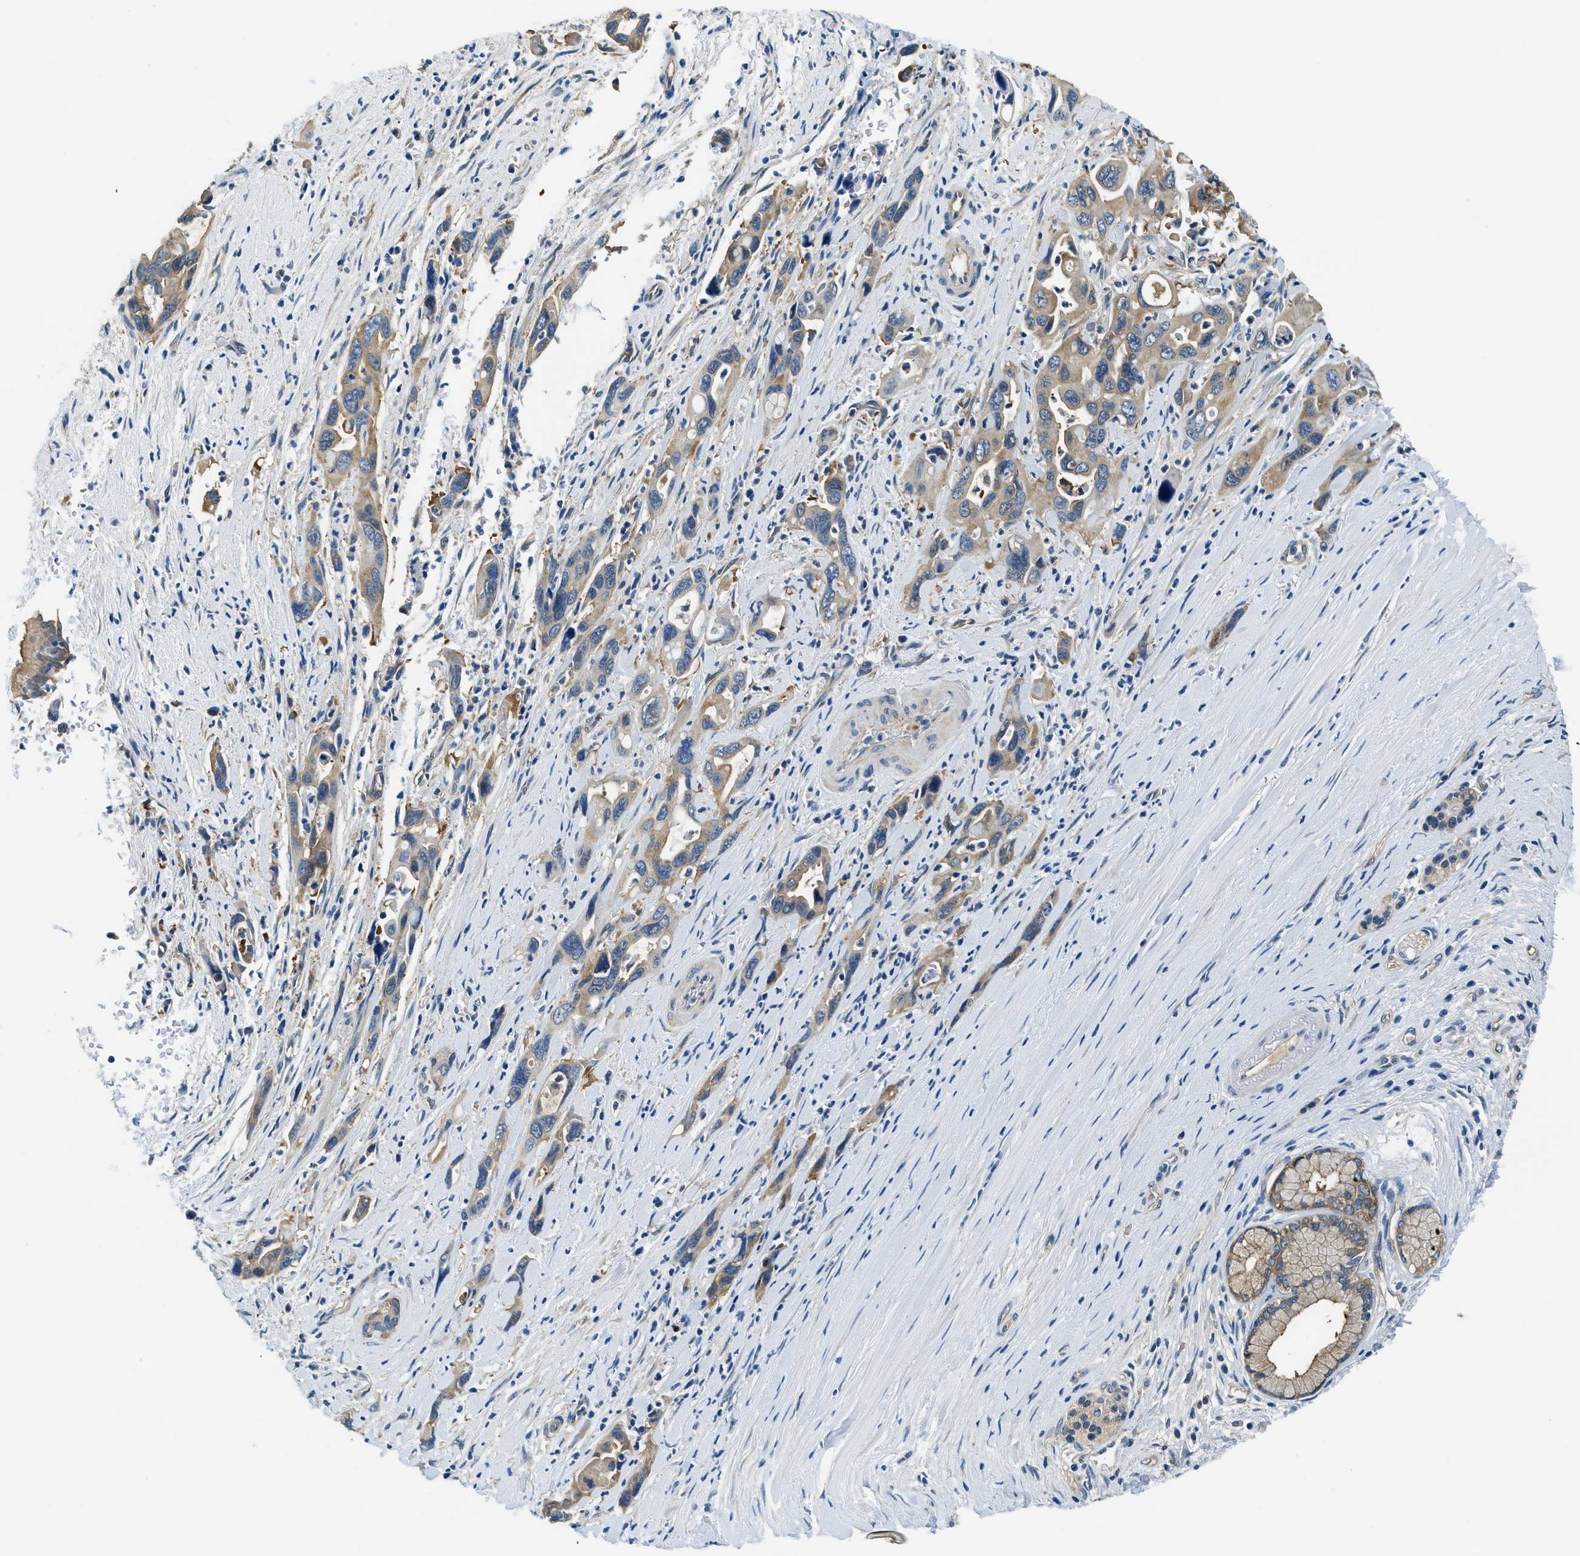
{"staining": {"intensity": "moderate", "quantity": ">75%", "location": "cytoplasmic/membranous"}, "tissue": "pancreatic cancer", "cell_type": "Tumor cells", "image_type": "cancer", "snomed": [{"axis": "morphology", "description": "Adenocarcinoma, NOS"}, {"axis": "topography", "description": "Pancreas"}], "caption": "A medium amount of moderate cytoplasmic/membranous staining is seen in approximately >75% of tumor cells in adenocarcinoma (pancreatic) tissue.", "gene": "TWF1", "patient": {"sex": "female", "age": 70}}